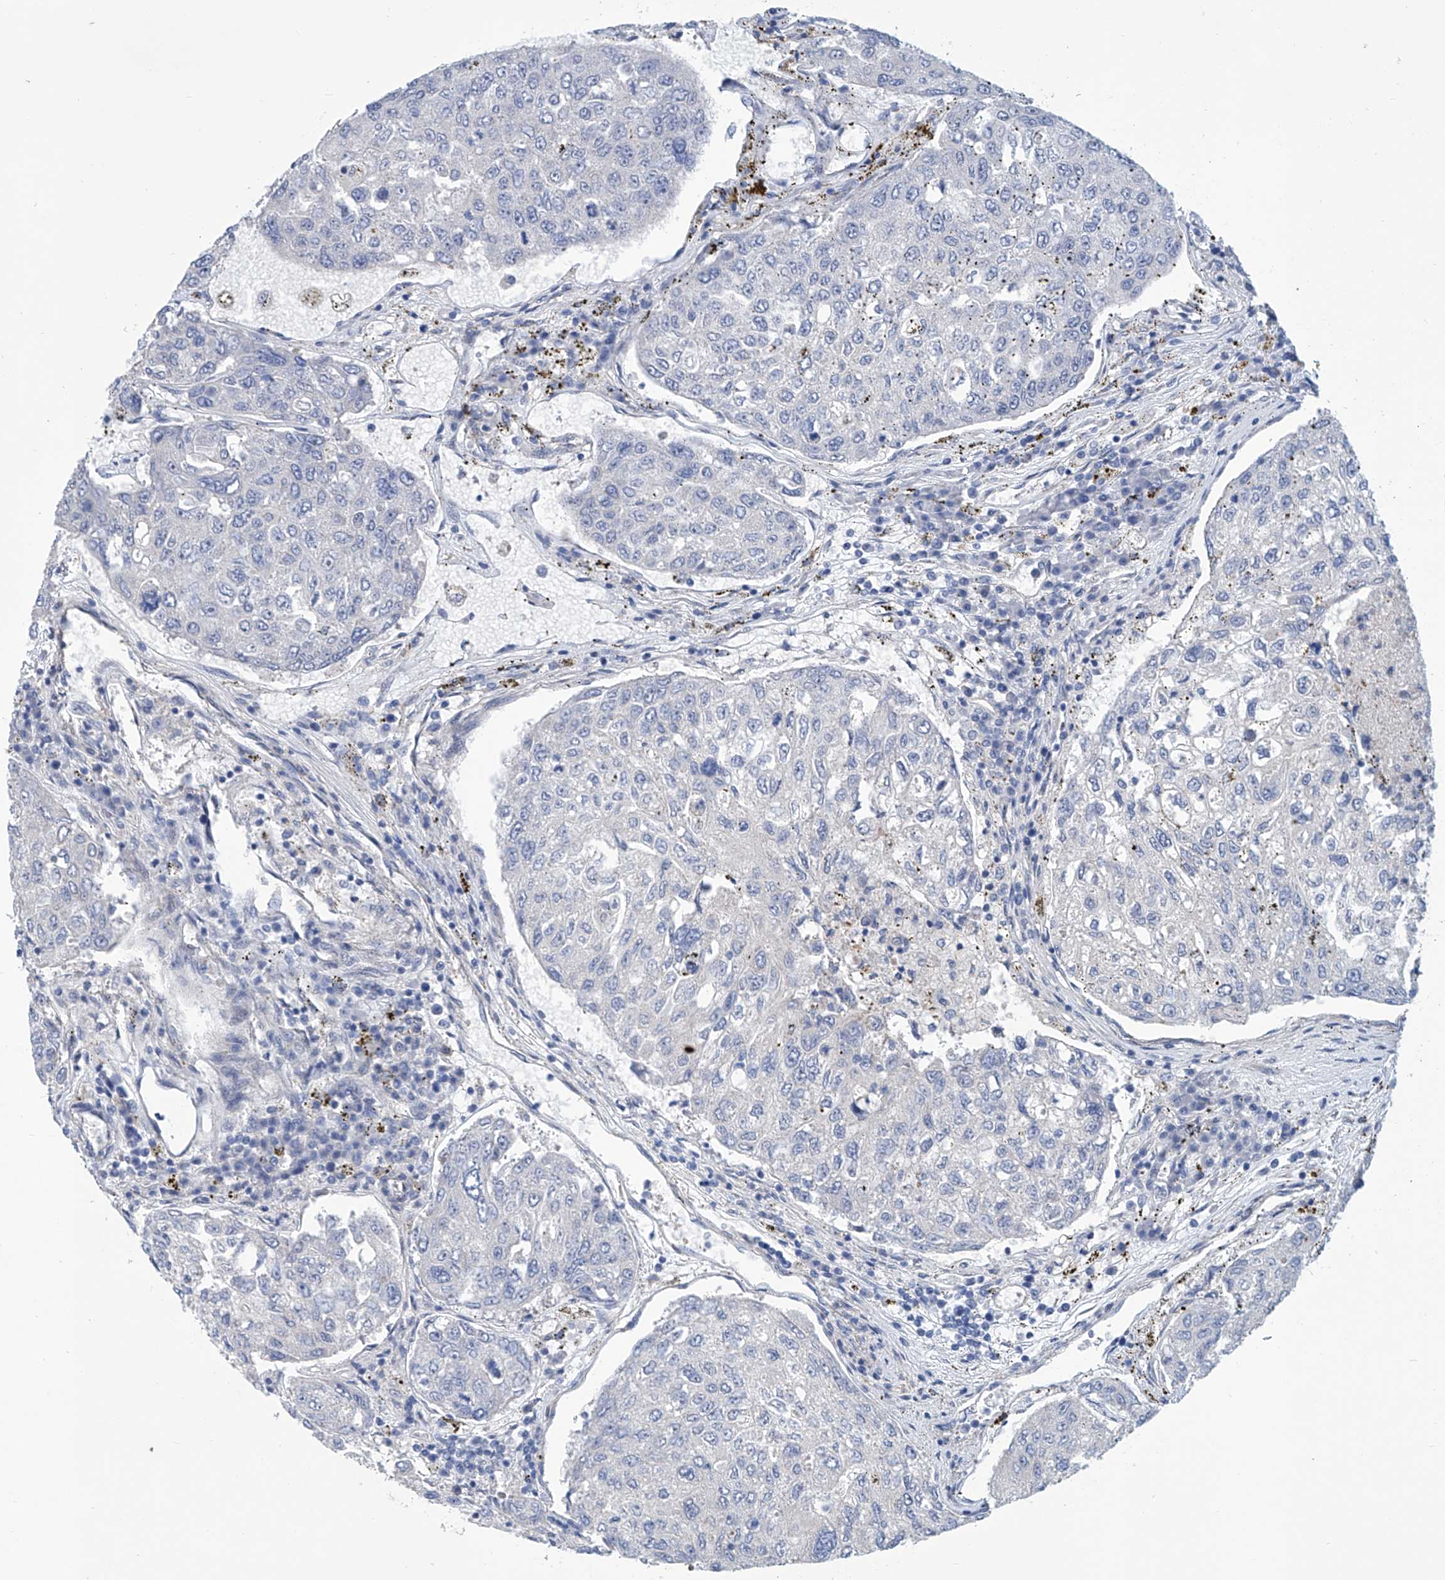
{"staining": {"intensity": "negative", "quantity": "none", "location": "none"}, "tissue": "urothelial cancer", "cell_type": "Tumor cells", "image_type": "cancer", "snomed": [{"axis": "morphology", "description": "Urothelial carcinoma, High grade"}, {"axis": "topography", "description": "Lymph node"}, {"axis": "topography", "description": "Urinary bladder"}], "caption": "Image shows no protein expression in tumor cells of urothelial carcinoma (high-grade) tissue.", "gene": "TNN", "patient": {"sex": "male", "age": 51}}